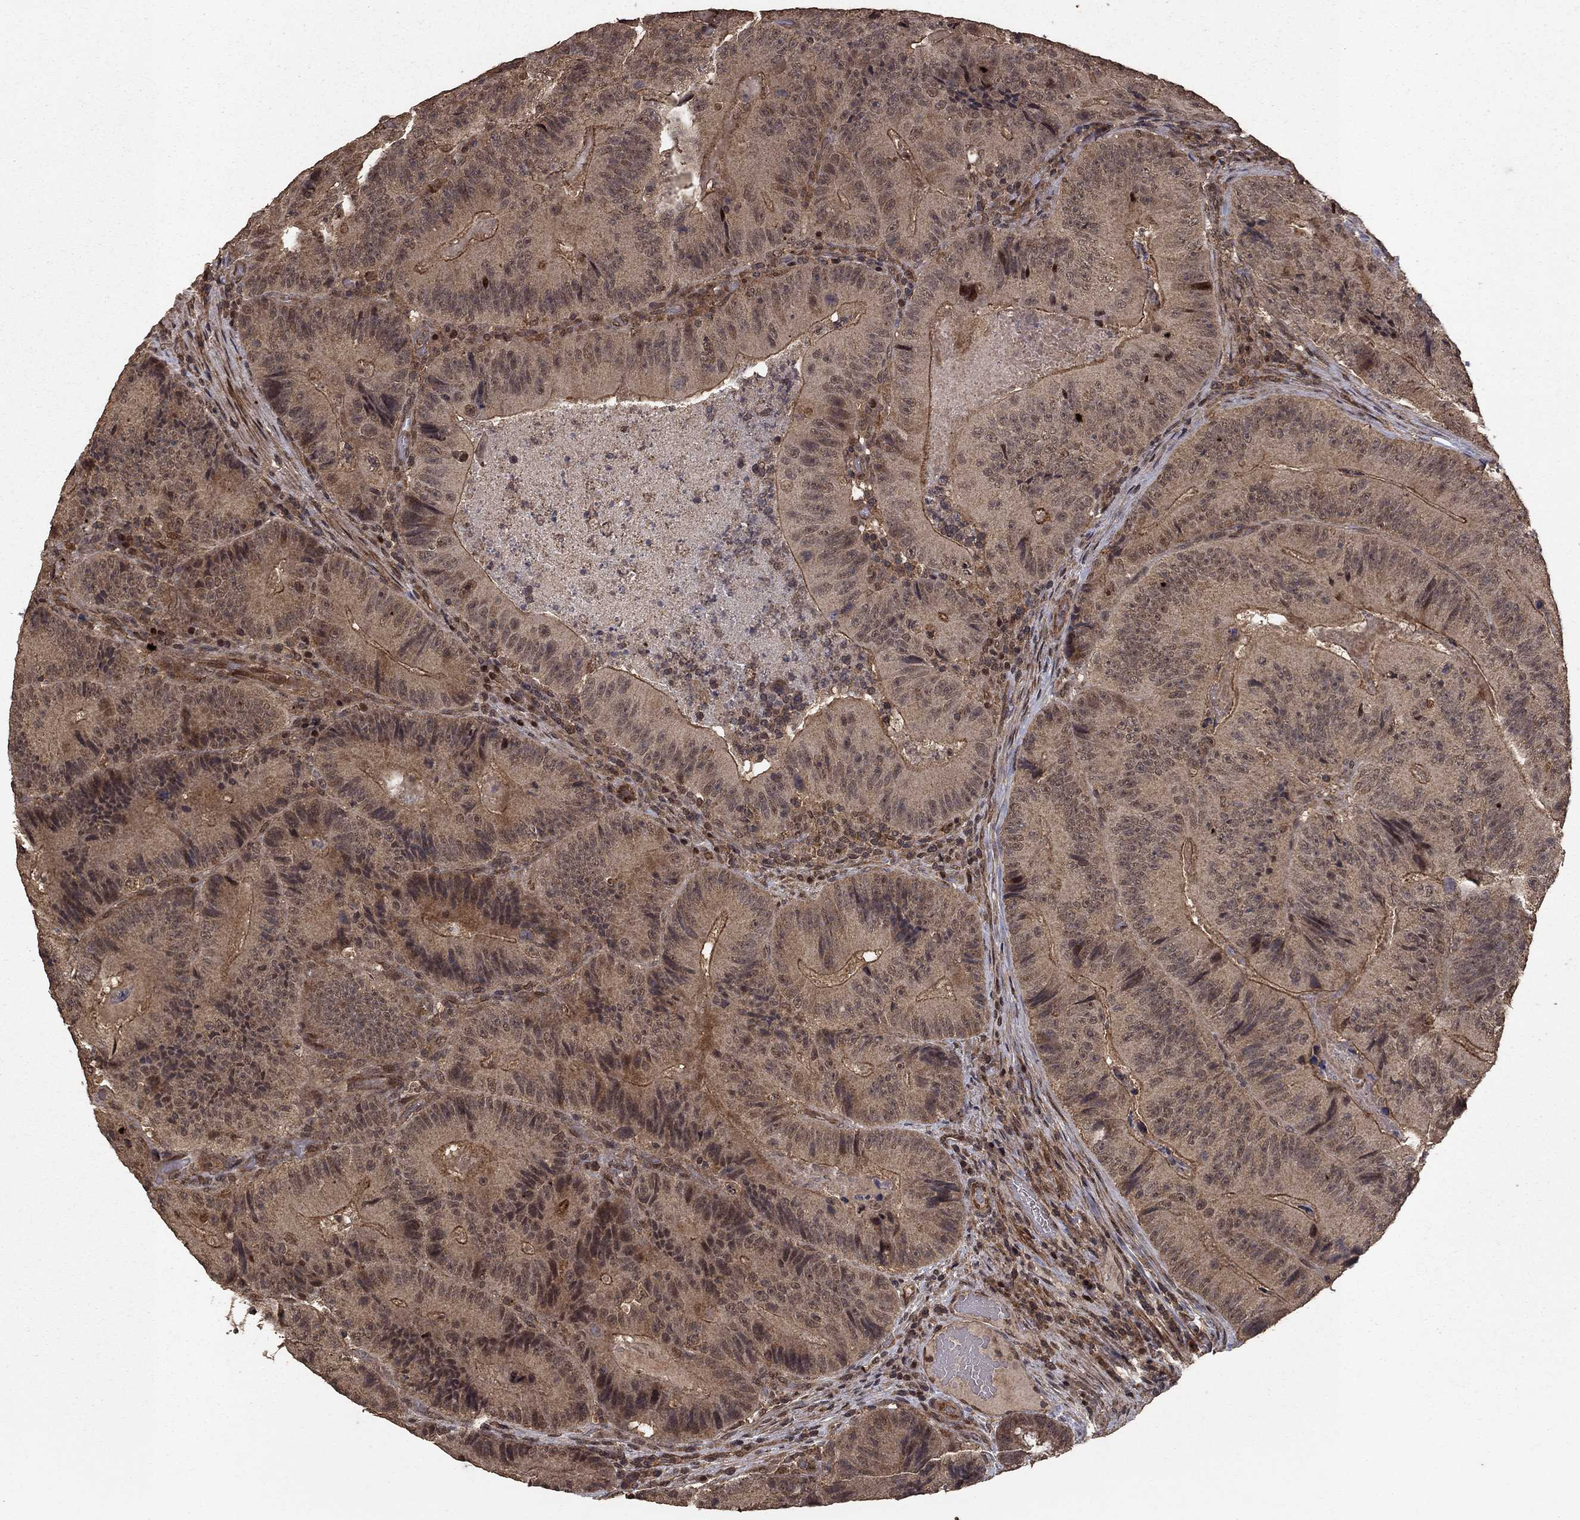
{"staining": {"intensity": "moderate", "quantity": "<25%", "location": "cytoplasmic/membranous"}, "tissue": "colorectal cancer", "cell_type": "Tumor cells", "image_type": "cancer", "snomed": [{"axis": "morphology", "description": "Adenocarcinoma, NOS"}, {"axis": "topography", "description": "Colon"}], "caption": "About <25% of tumor cells in human colorectal cancer (adenocarcinoma) exhibit moderate cytoplasmic/membranous protein staining as visualized by brown immunohistochemical staining.", "gene": "PRDM1", "patient": {"sex": "female", "age": 86}}